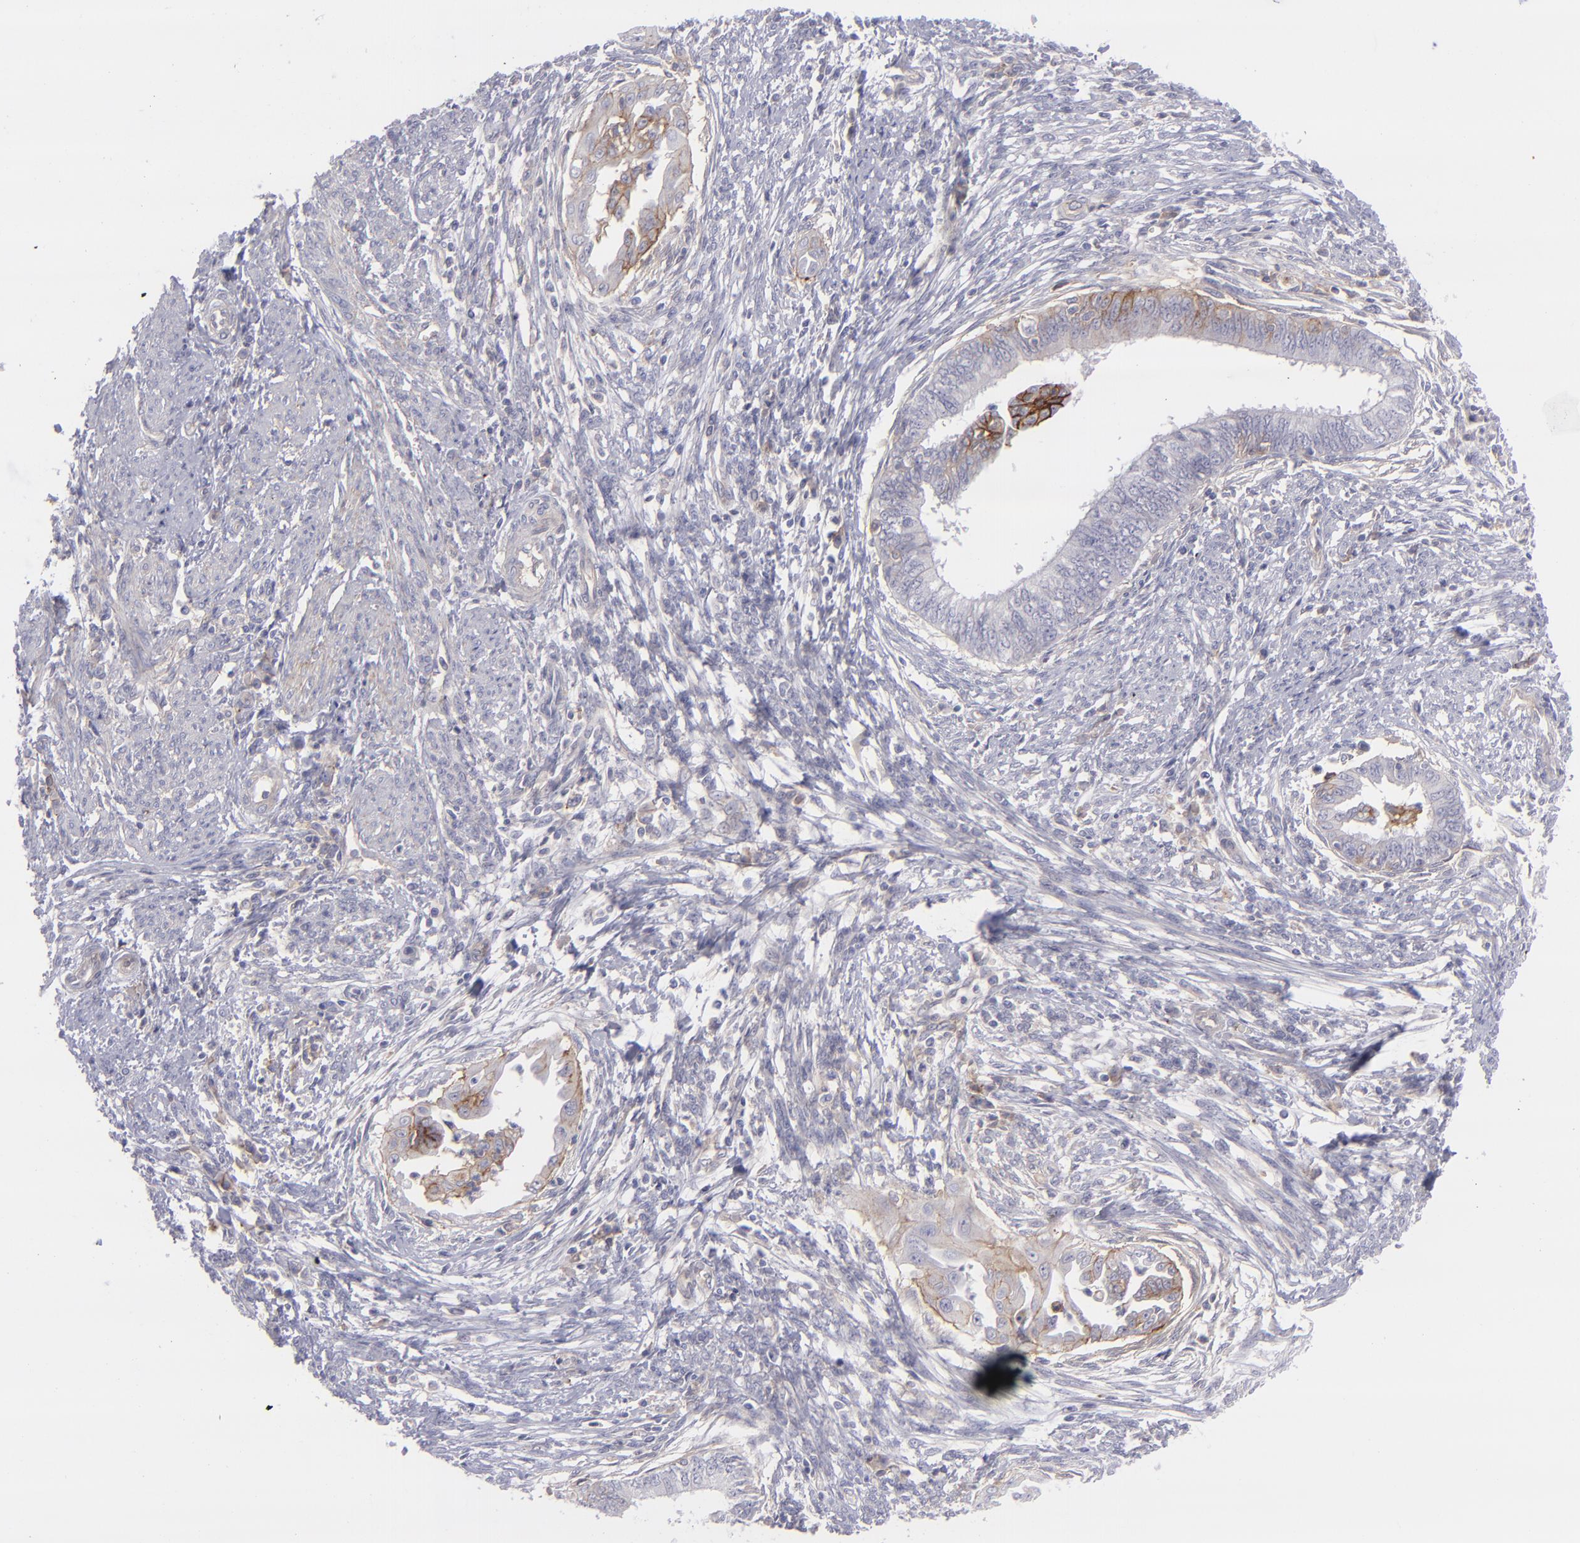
{"staining": {"intensity": "moderate", "quantity": "<25%", "location": "cytoplasmic/membranous"}, "tissue": "endometrial cancer", "cell_type": "Tumor cells", "image_type": "cancer", "snomed": [{"axis": "morphology", "description": "Adenocarcinoma, NOS"}, {"axis": "topography", "description": "Endometrium"}], "caption": "IHC (DAB) staining of endometrial cancer reveals moderate cytoplasmic/membranous protein positivity in approximately <25% of tumor cells.", "gene": "BSG", "patient": {"sex": "female", "age": 66}}